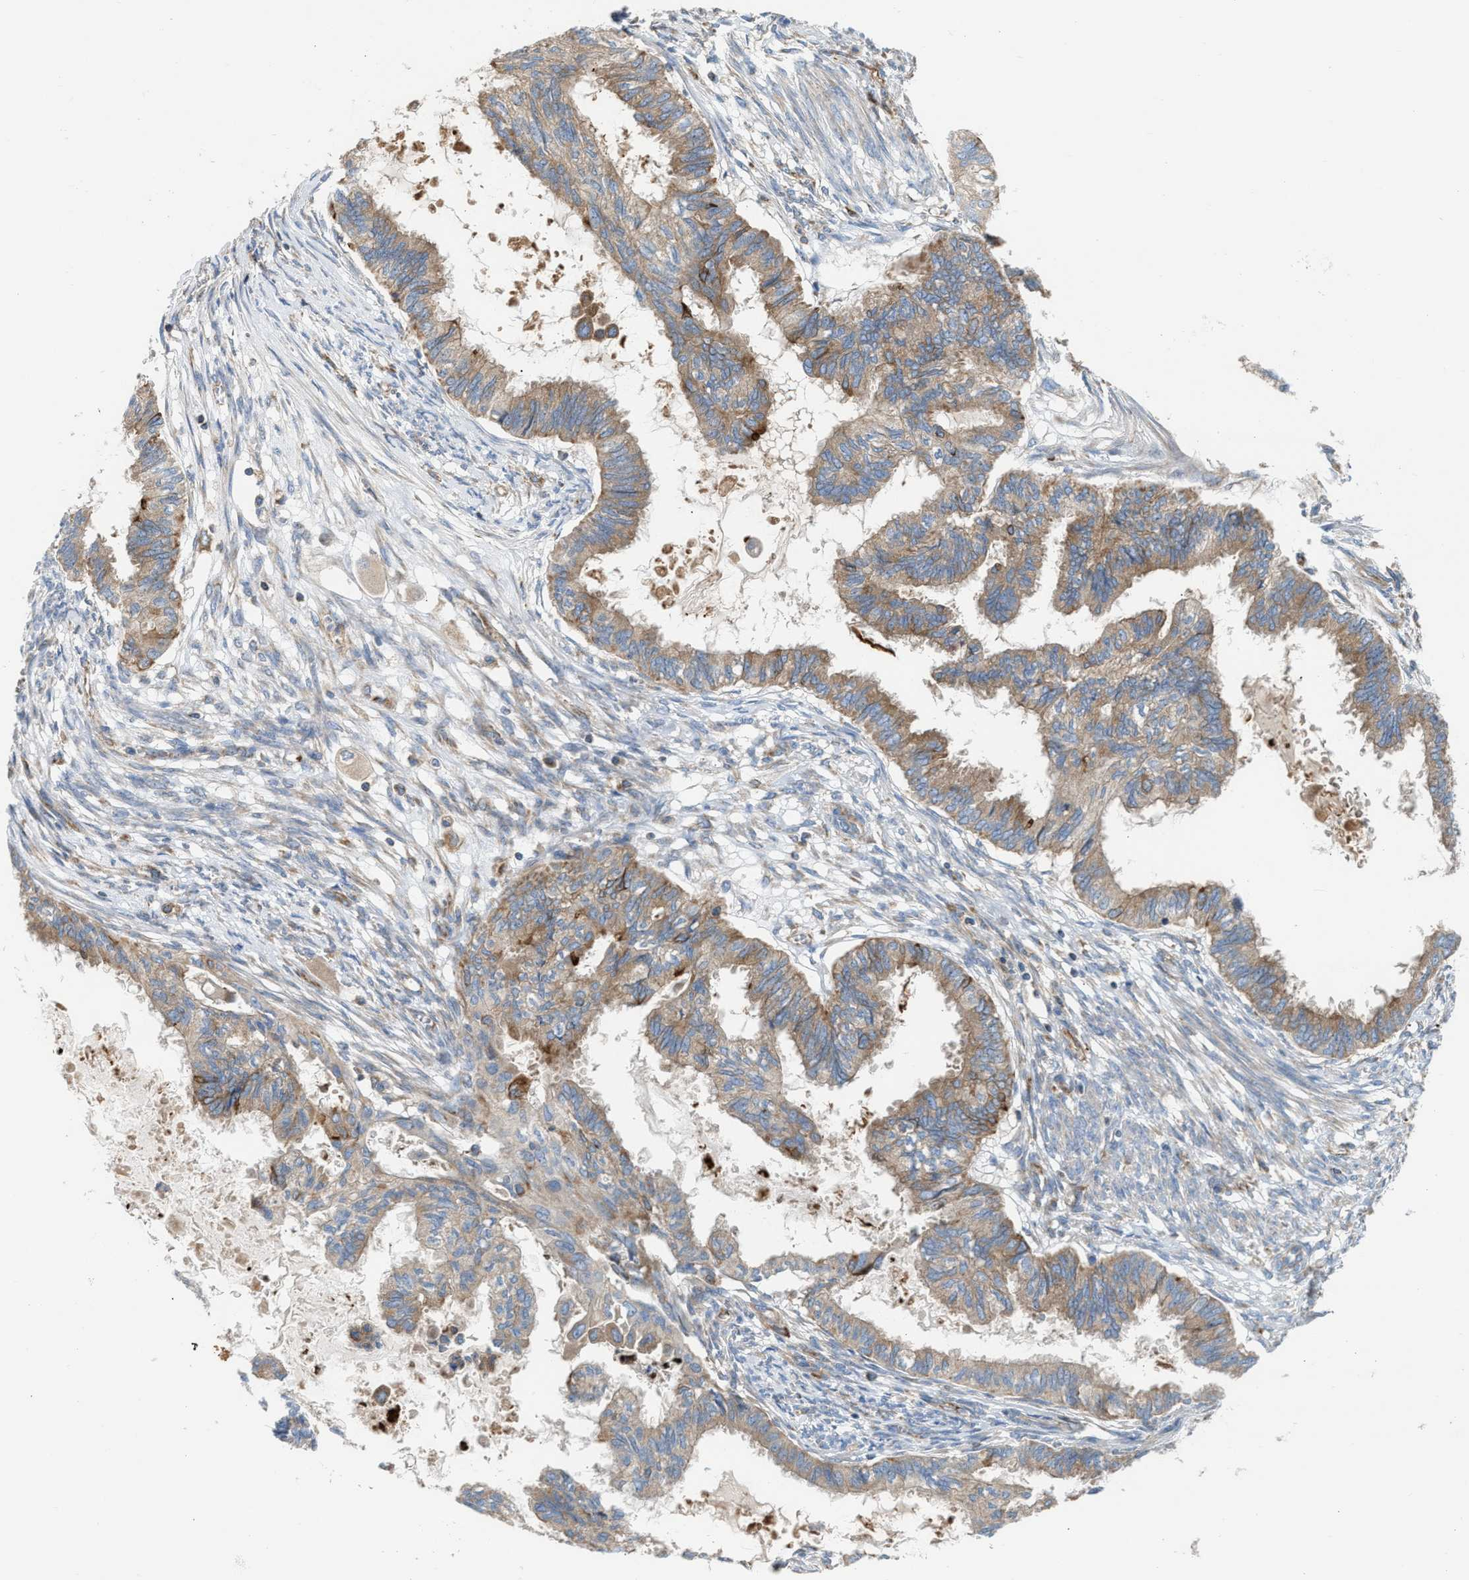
{"staining": {"intensity": "moderate", "quantity": ">75%", "location": "cytoplasmic/membranous"}, "tissue": "cervical cancer", "cell_type": "Tumor cells", "image_type": "cancer", "snomed": [{"axis": "morphology", "description": "Normal tissue, NOS"}, {"axis": "morphology", "description": "Adenocarcinoma, NOS"}, {"axis": "topography", "description": "Cervix"}, {"axis": "topography", "description": "Endometrium"}], "caption": "Immunohistochemical staining of human adenocarcinoma (cervical) exhibits moderate cytoplasmic/membranous protein expression in approximately >75% of tumor cells.", "gene": "TBC1D15", "patient": {"sex": "female", "age": 86}}